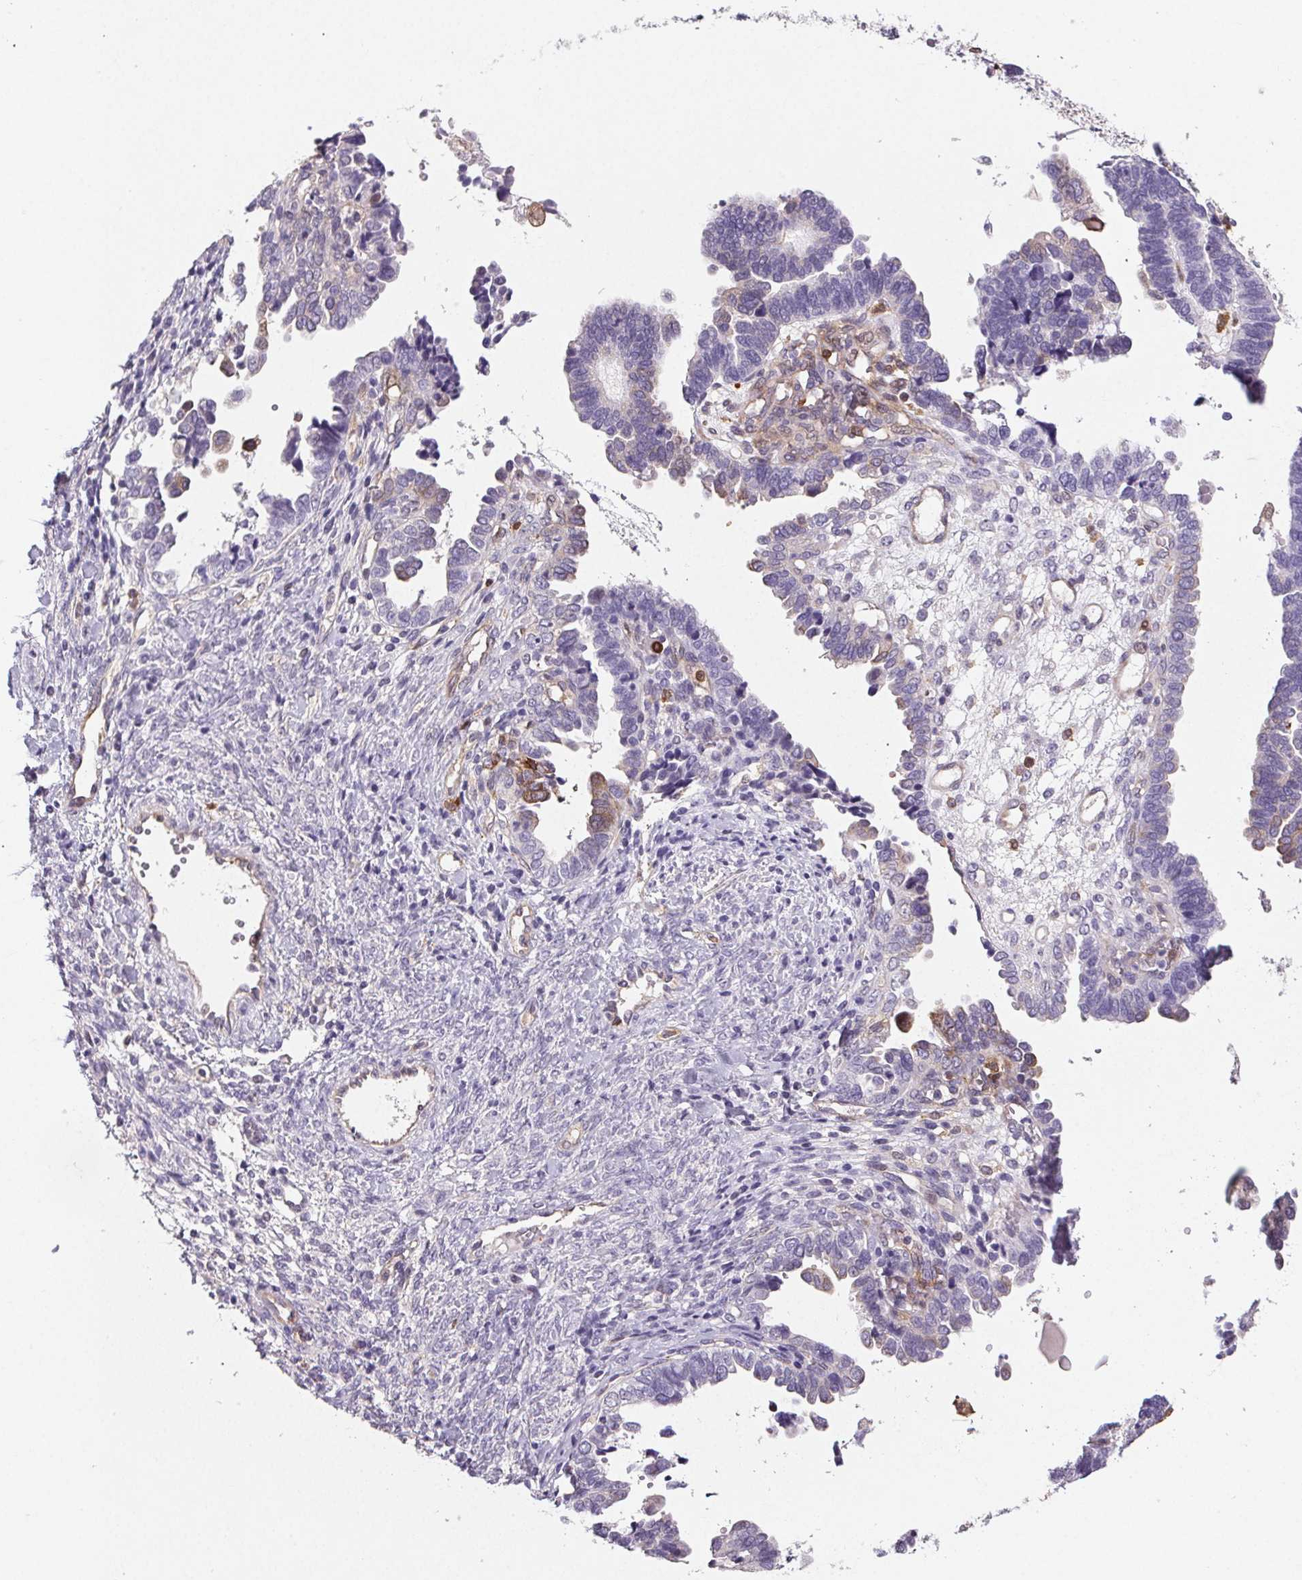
{"staining": {"intensity": "weak", "quantity": "<25%", "location": "cytoplasmic/membranous"}, "tissue": "ovarian cancer", "cell_type": "Tumor cells", "image_type": "cancer", "snomed": [{"axis": "morphology", "description": "Cystadenocarcinoma, serous, NOS"}, {"axis": "topography", "description": "Ovary"}], "caption": "The photomicrograph displays no significant expression in tumor cells of serous cystadenocarcinoma (ovarian).", "gene": "GBP1", "patient": {"sex": "female", "age": 51}}